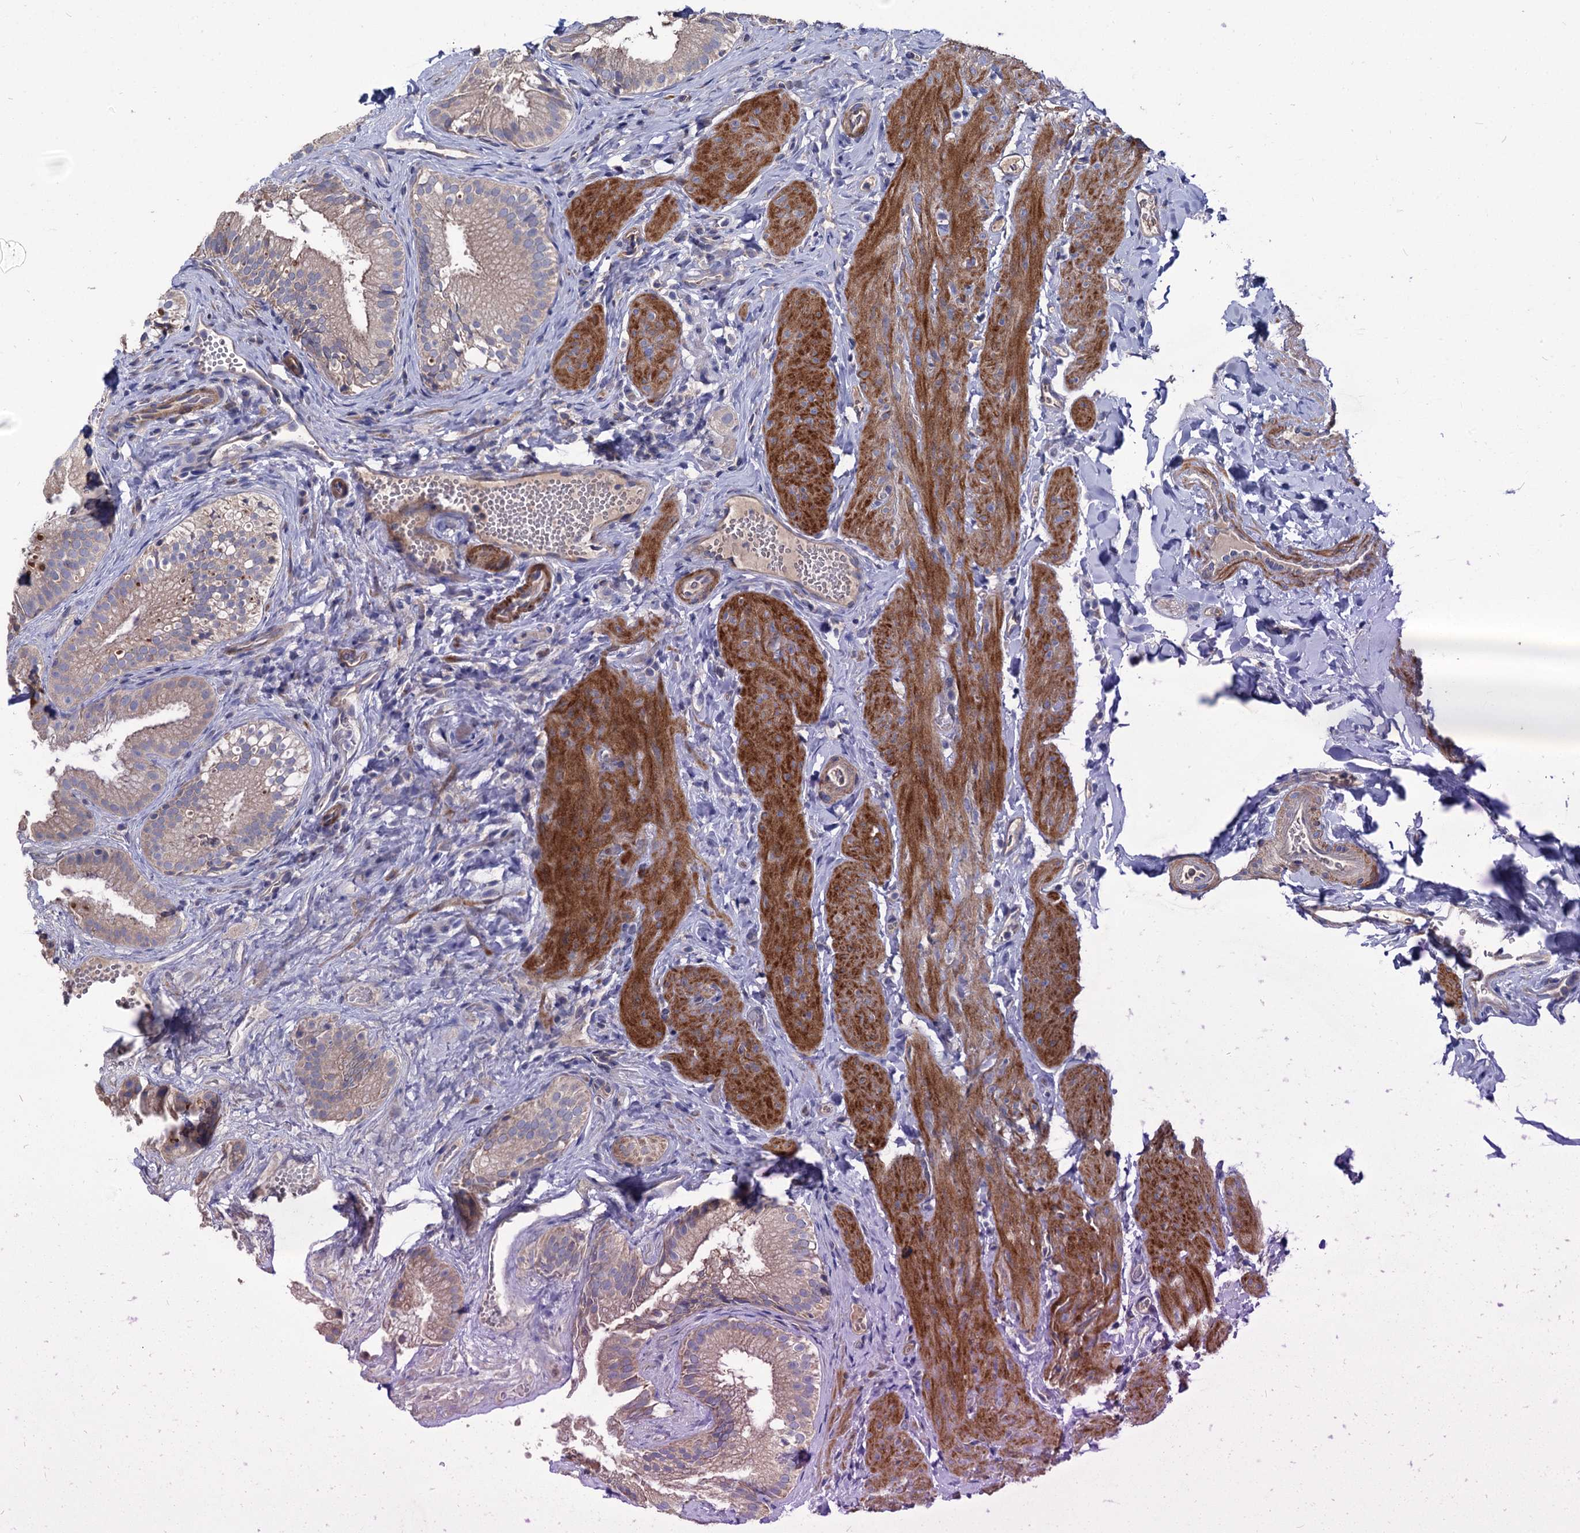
{"staining": {"intensity": "weak", "quantity": "<25%", "location": "cytoplasmic/membranous"}, "tissue": "gallbladder", "cell_type": "Glandular cells", "image_type": "normal", "snomed": [{"axis": "morphology", "description": "Normal tissue, NOS"}, {"axis": "topography", "description": "Gallbladder"}], "caption": "A photomicrograph of human gallbladder is negative for staining in glandular cells. (Stains: DAB immunohistochemistry with hematoxylin counter stain, Microscopy: brightfield microscopy at high magnification).", "gene": "NUDCD2", "patient": {"sex": "female", "age": 30}}